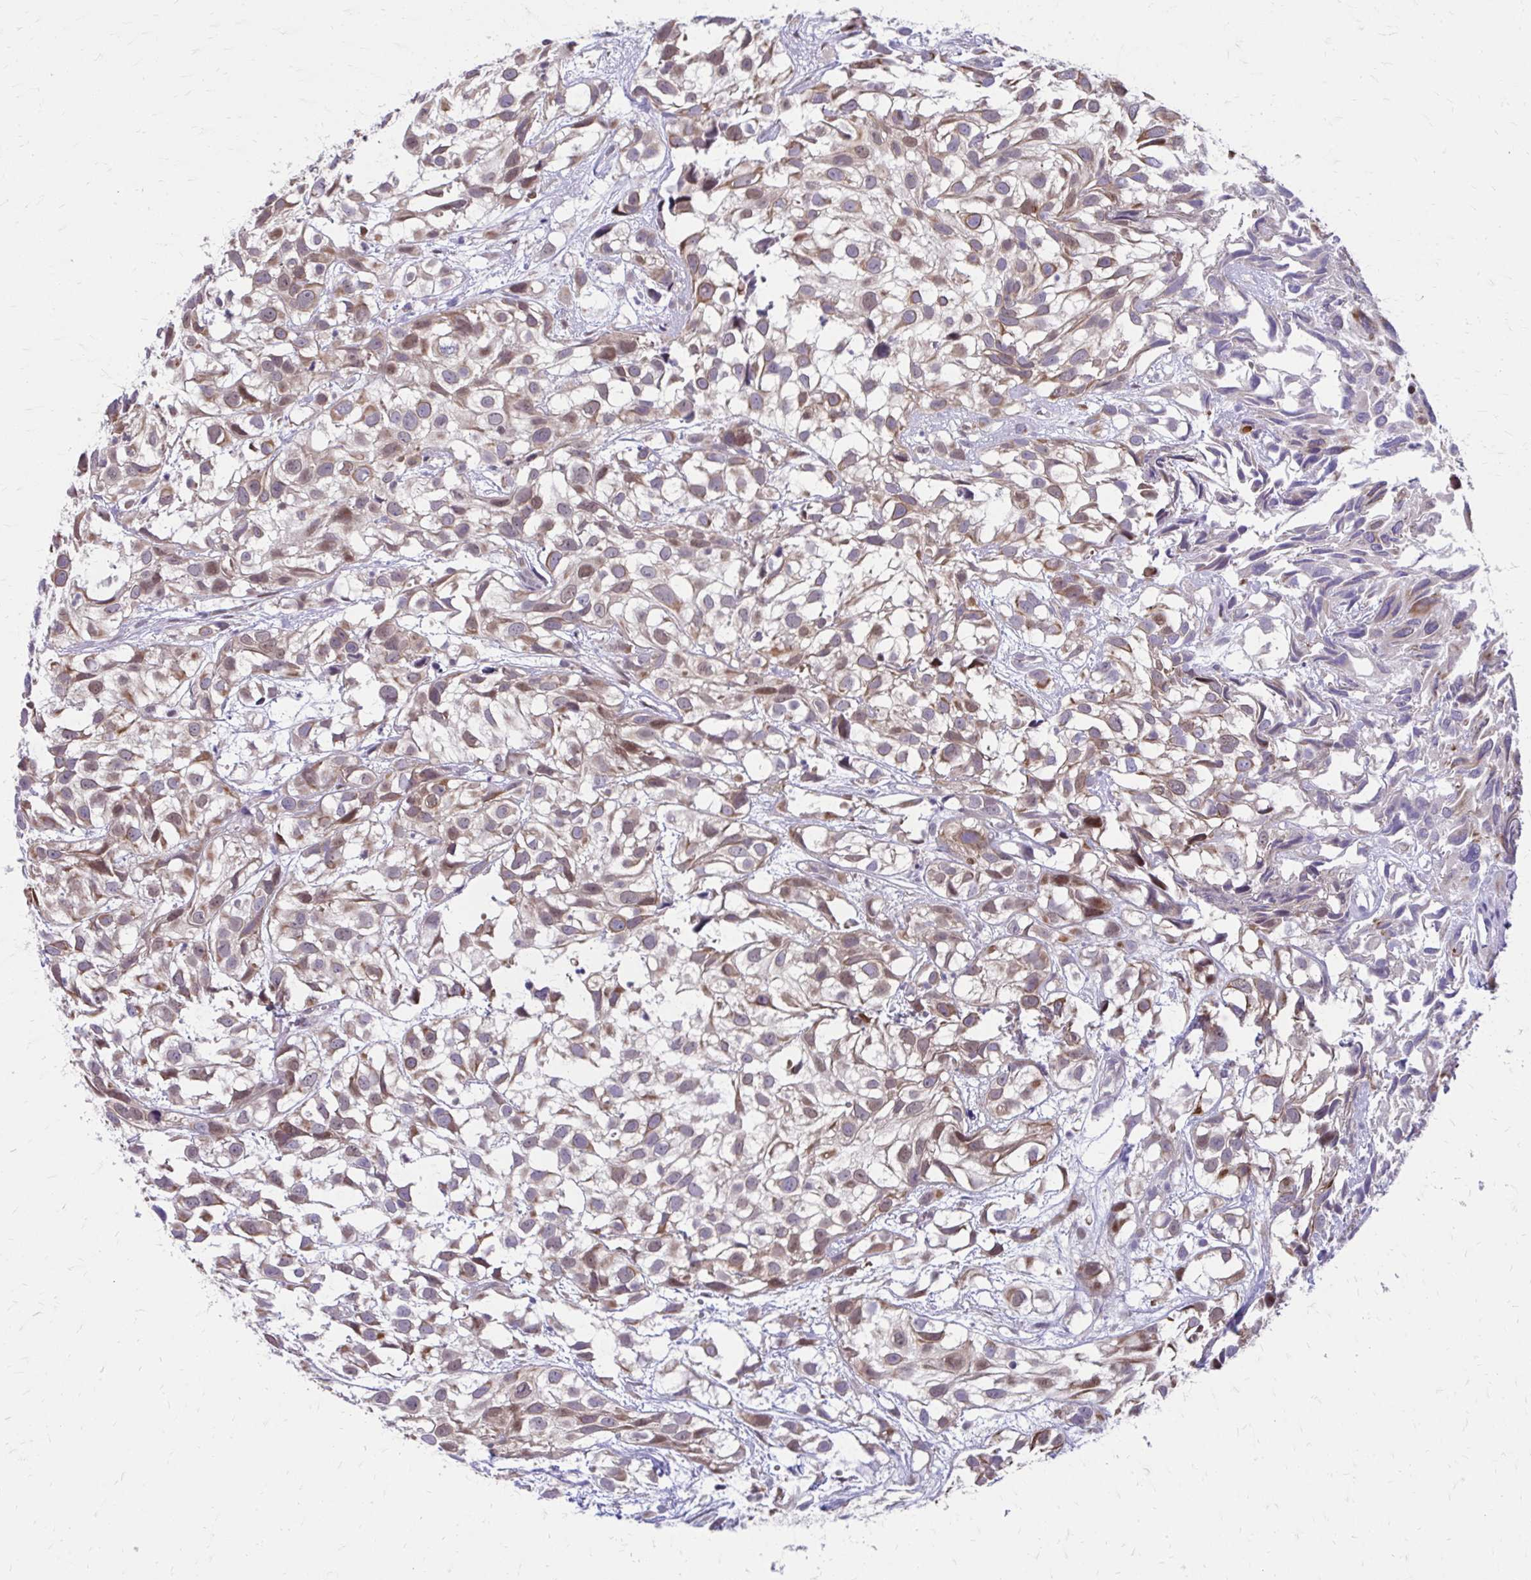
{"staining": {"intensity": "moderate", "quantity": ">75%", "location": "cytoplasmic/membranous"}, "tissue": "urothelial cancer", "cell_type": "Tumor cells", "image_type": "cancer", "snomed": [{"axis": "morphology", "description": "Urothelial carcinoma, High grade"}, {"axis": "topography", "description": "Urinary bladder"}], "caption": "Immunohistochemical staining of urothelial carcinoma (high-grade) exhibits medium levels of moderate cytoplasmic/membranous positivity in approximately >75% of tumor cells.", "gene": "ANKRD30B", "patient": {"sex": "male", "age": 56}}